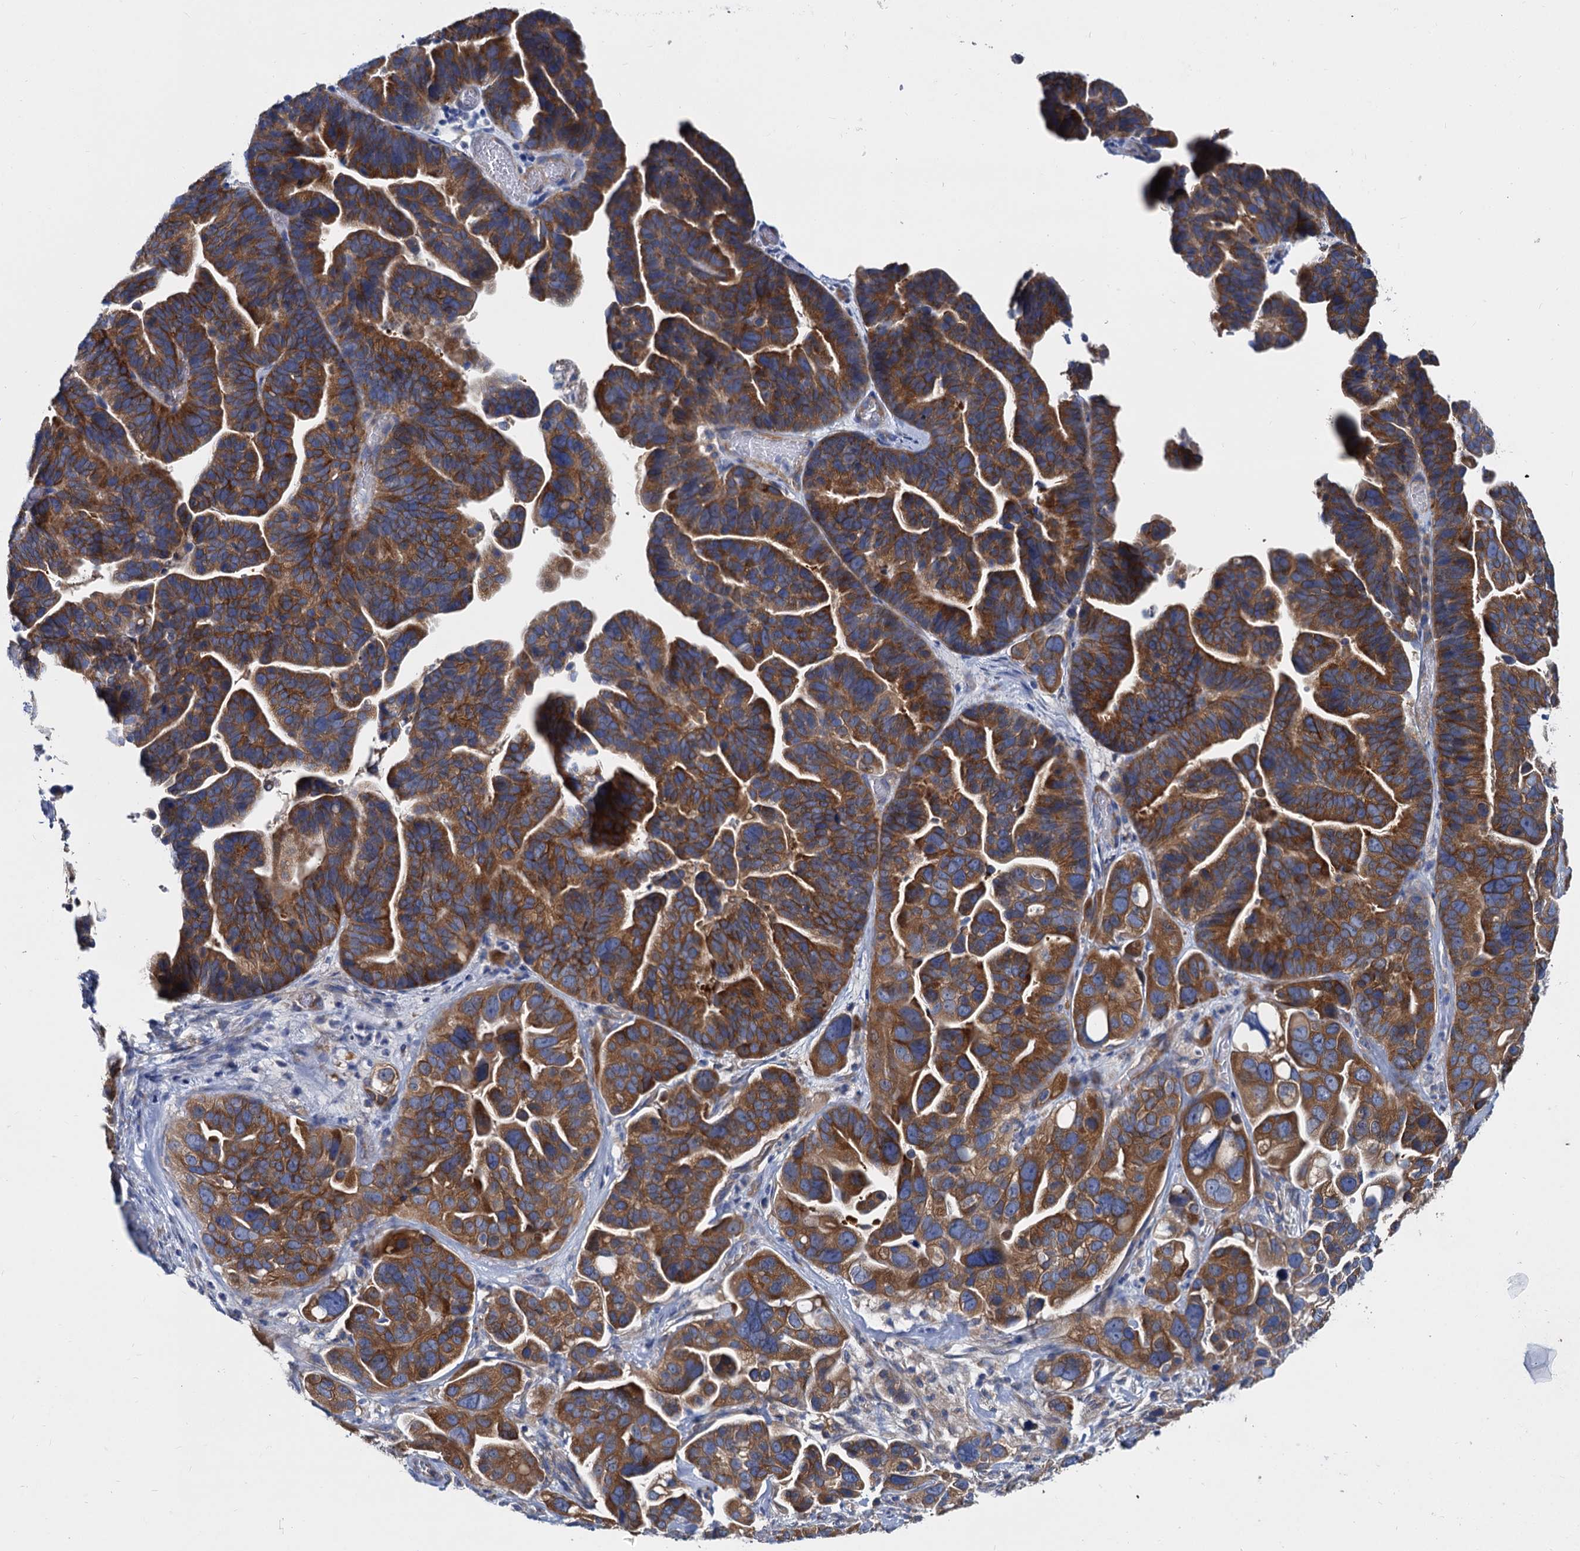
{"staining": {"intensity": "strong", "quantity": ">75%", "location": "cytoplasmic/membranous"}, "tissue": "ovarian cancer", "cell_type": "Tumor cells", "image_type": "cancer", "snomed": [{"axis": "morphology", "description": "Cystadenocarcinoma, serous, NOS"}, {"axis": "topography", "description": "Ovary"}], "caption": "Serous cystadenocarcinoma (ovarian) stained with a protein marker exhibits strong staining in tumor cells.", "gene": "QARS1", "patient": {"sex": "female", "age": 56}}